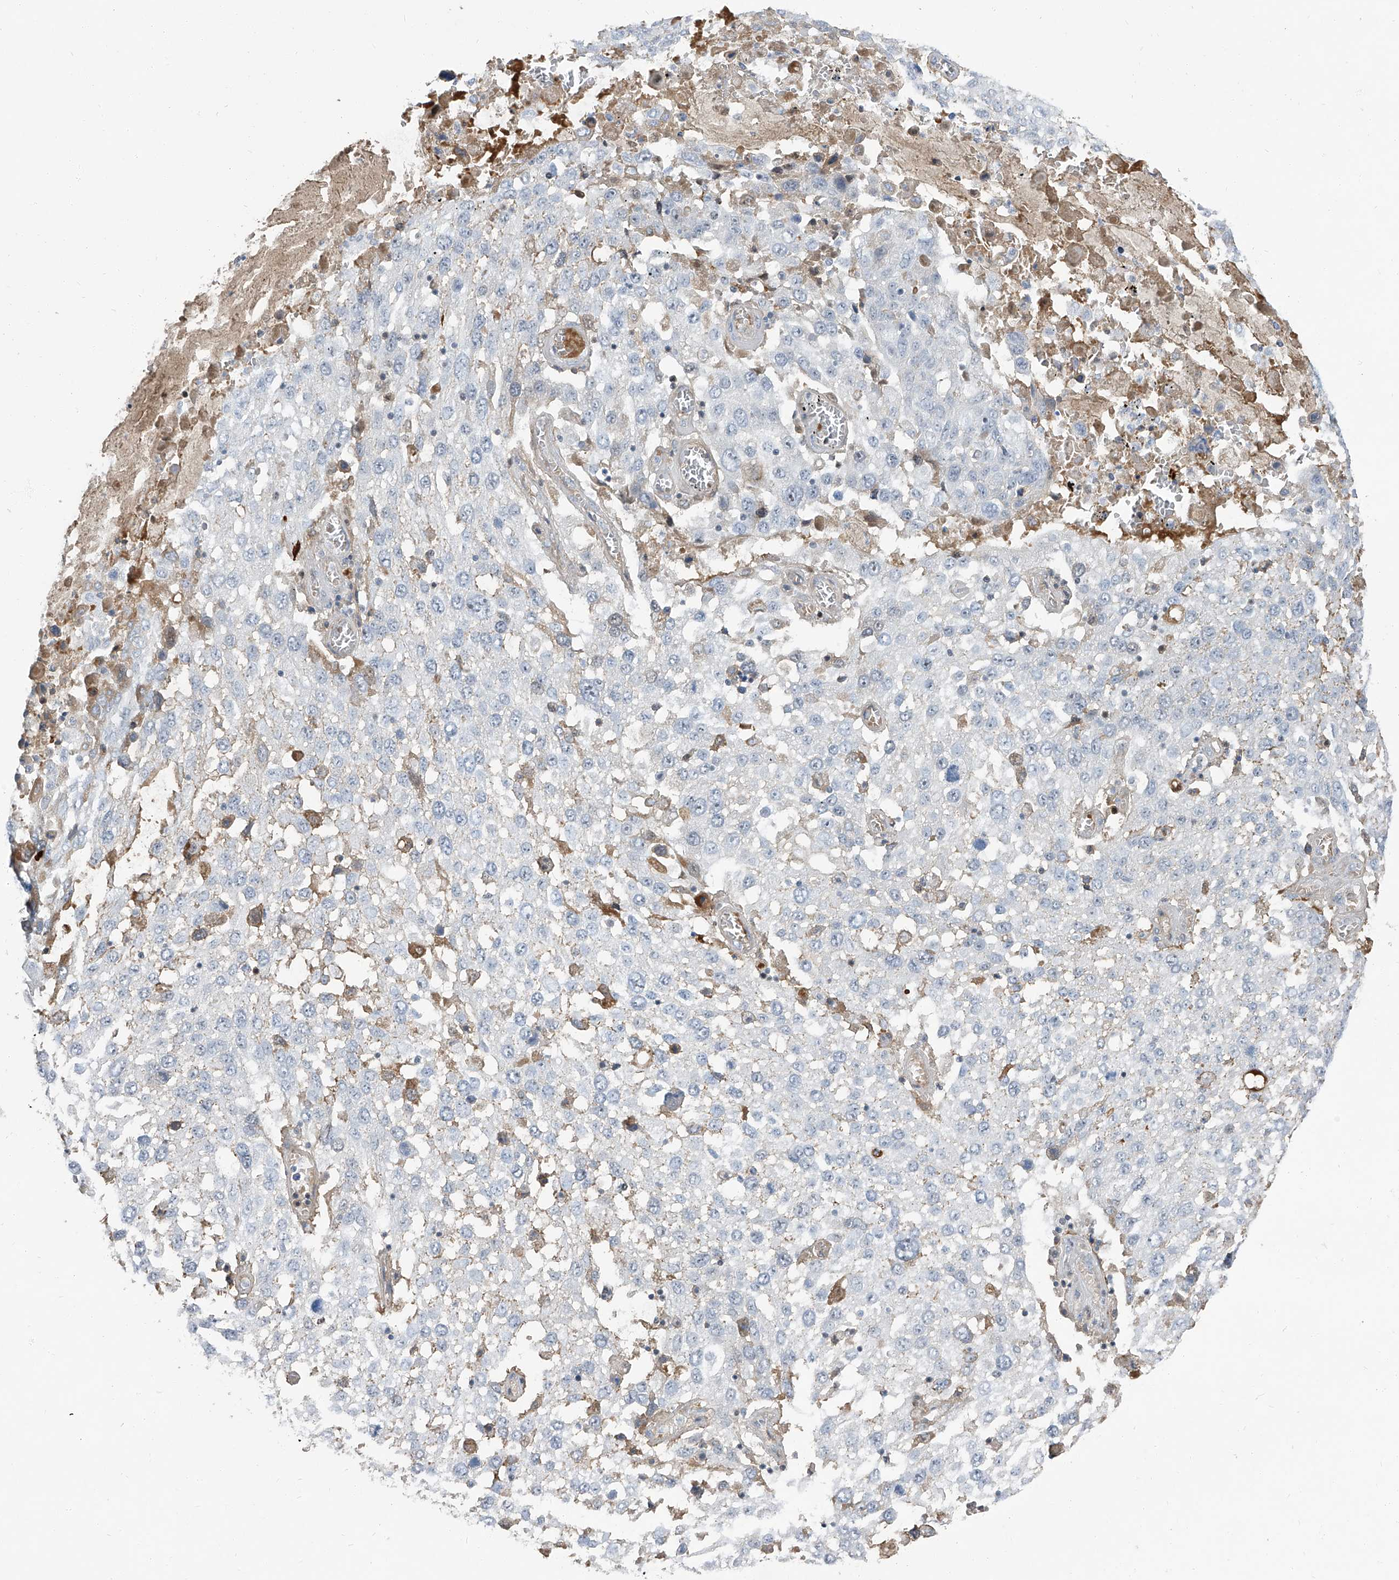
{"staining": {"intensity": "negative", "quantity": "none", "location": "none"}, "tissue": "lung cancer", "cell_type": "Tumor cells", "image_type": "cancer", "snomed": [{"axis": "morphology", "description": "Squamous cell carcinoma, NOS"}, {"axis": "topography", "description": "Lung"}], "caption": "This is an immunohistochemistry (IHC) micrograph of lung cancer. There is no staining in tumor cells.", "gene": "HOXA3", "patient": {"sex": "male", "age": 65}}